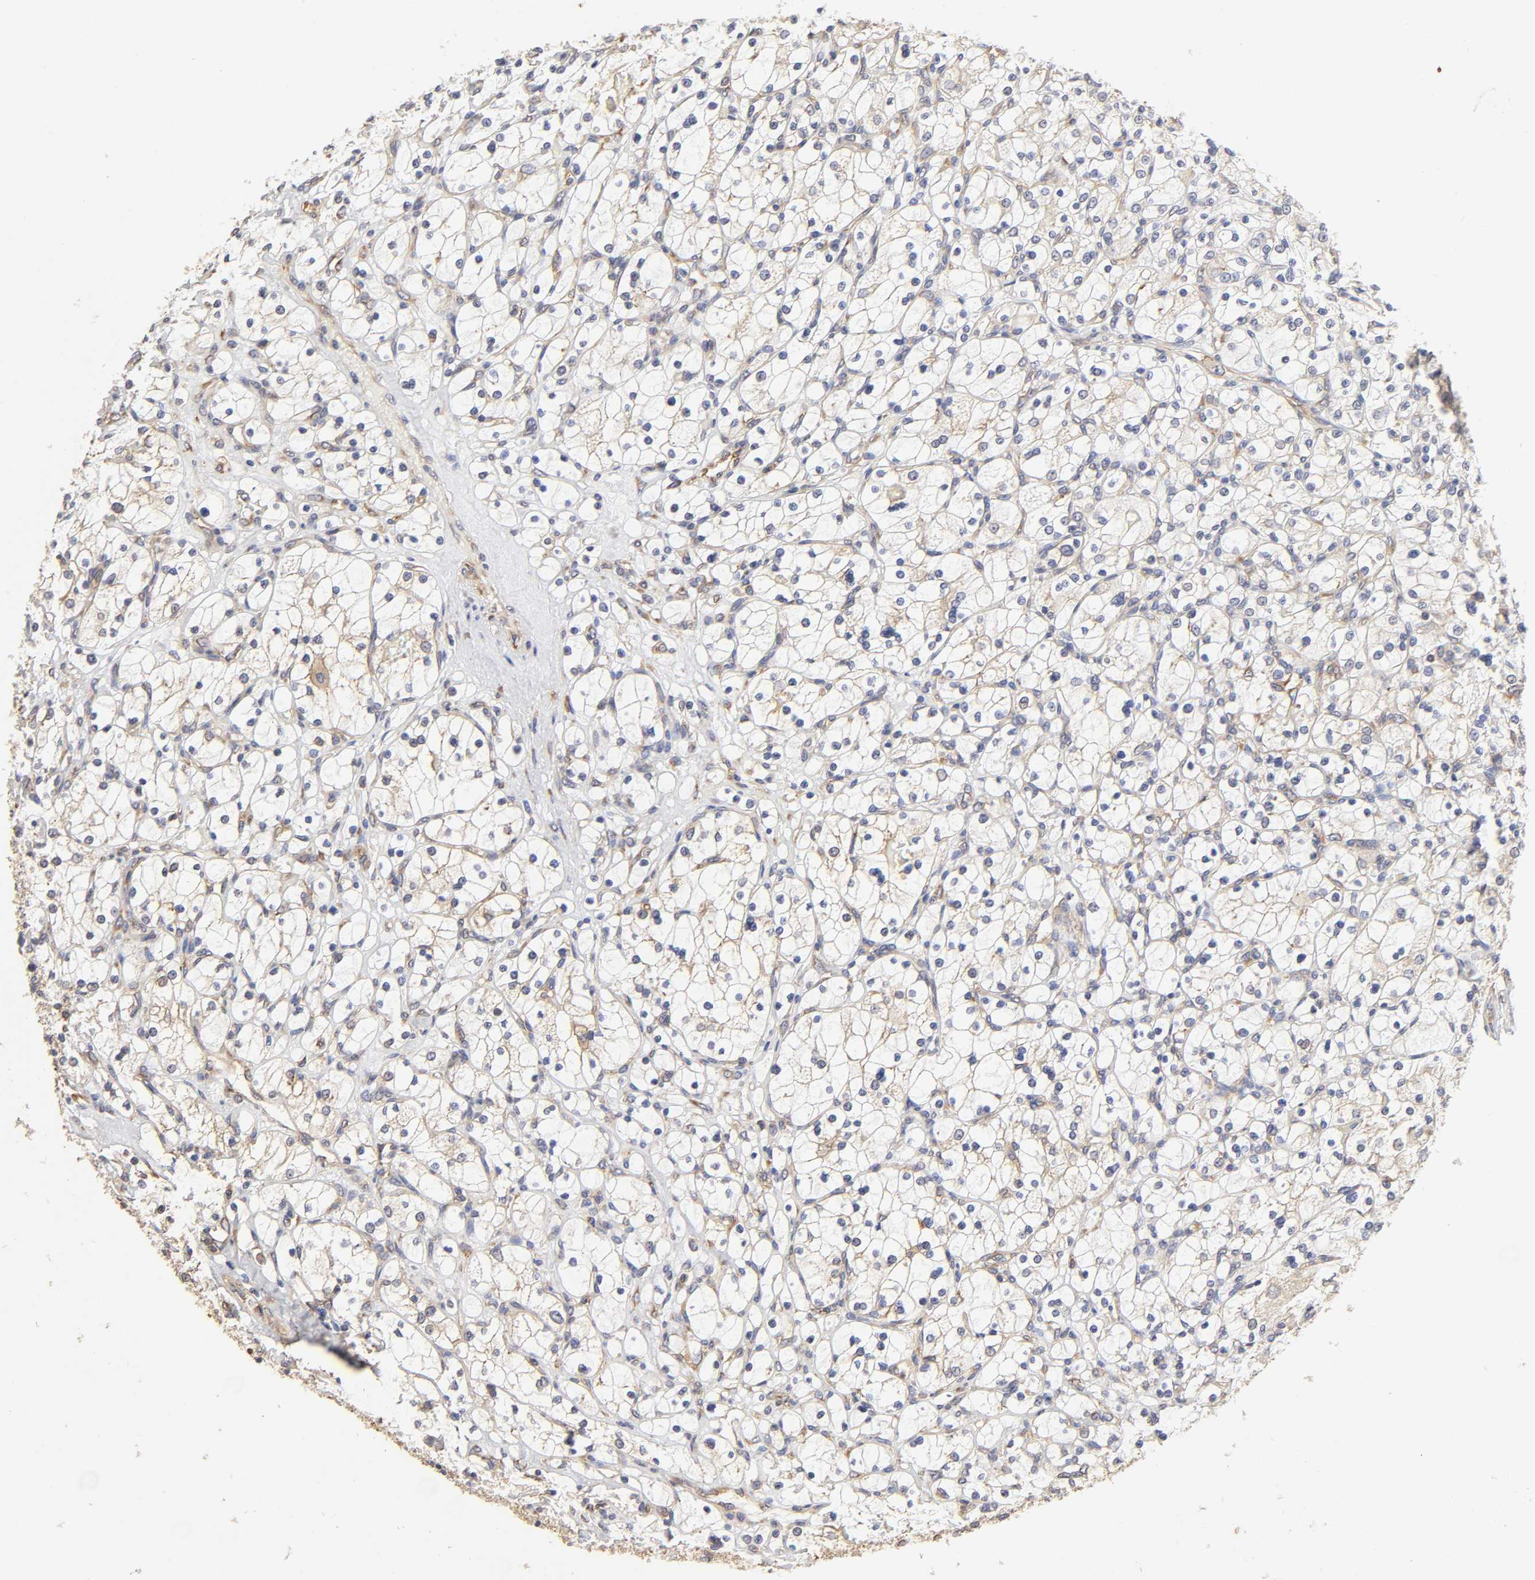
{"staining": {"intensity": "moderate", "quantity": "<25%", "location": "cytoplasmic/membranous"}, "tissue": "renal cancer", "cell_type": "Tumor cells", "image_type": "cancer", "snomed": [{"axis": "morphology", "description": "Adenocarcinoma, NOS"}, {"axis": "topography", "description": "Kidney"}], "caption": "Renal cancer was stained to show a protein in brown. There is low levels of moderate cytoplasmic/membranous expression in about <25% of tumor cells.", "gene": "RPL14", "patient": {"sex": "female", "age": 83}}